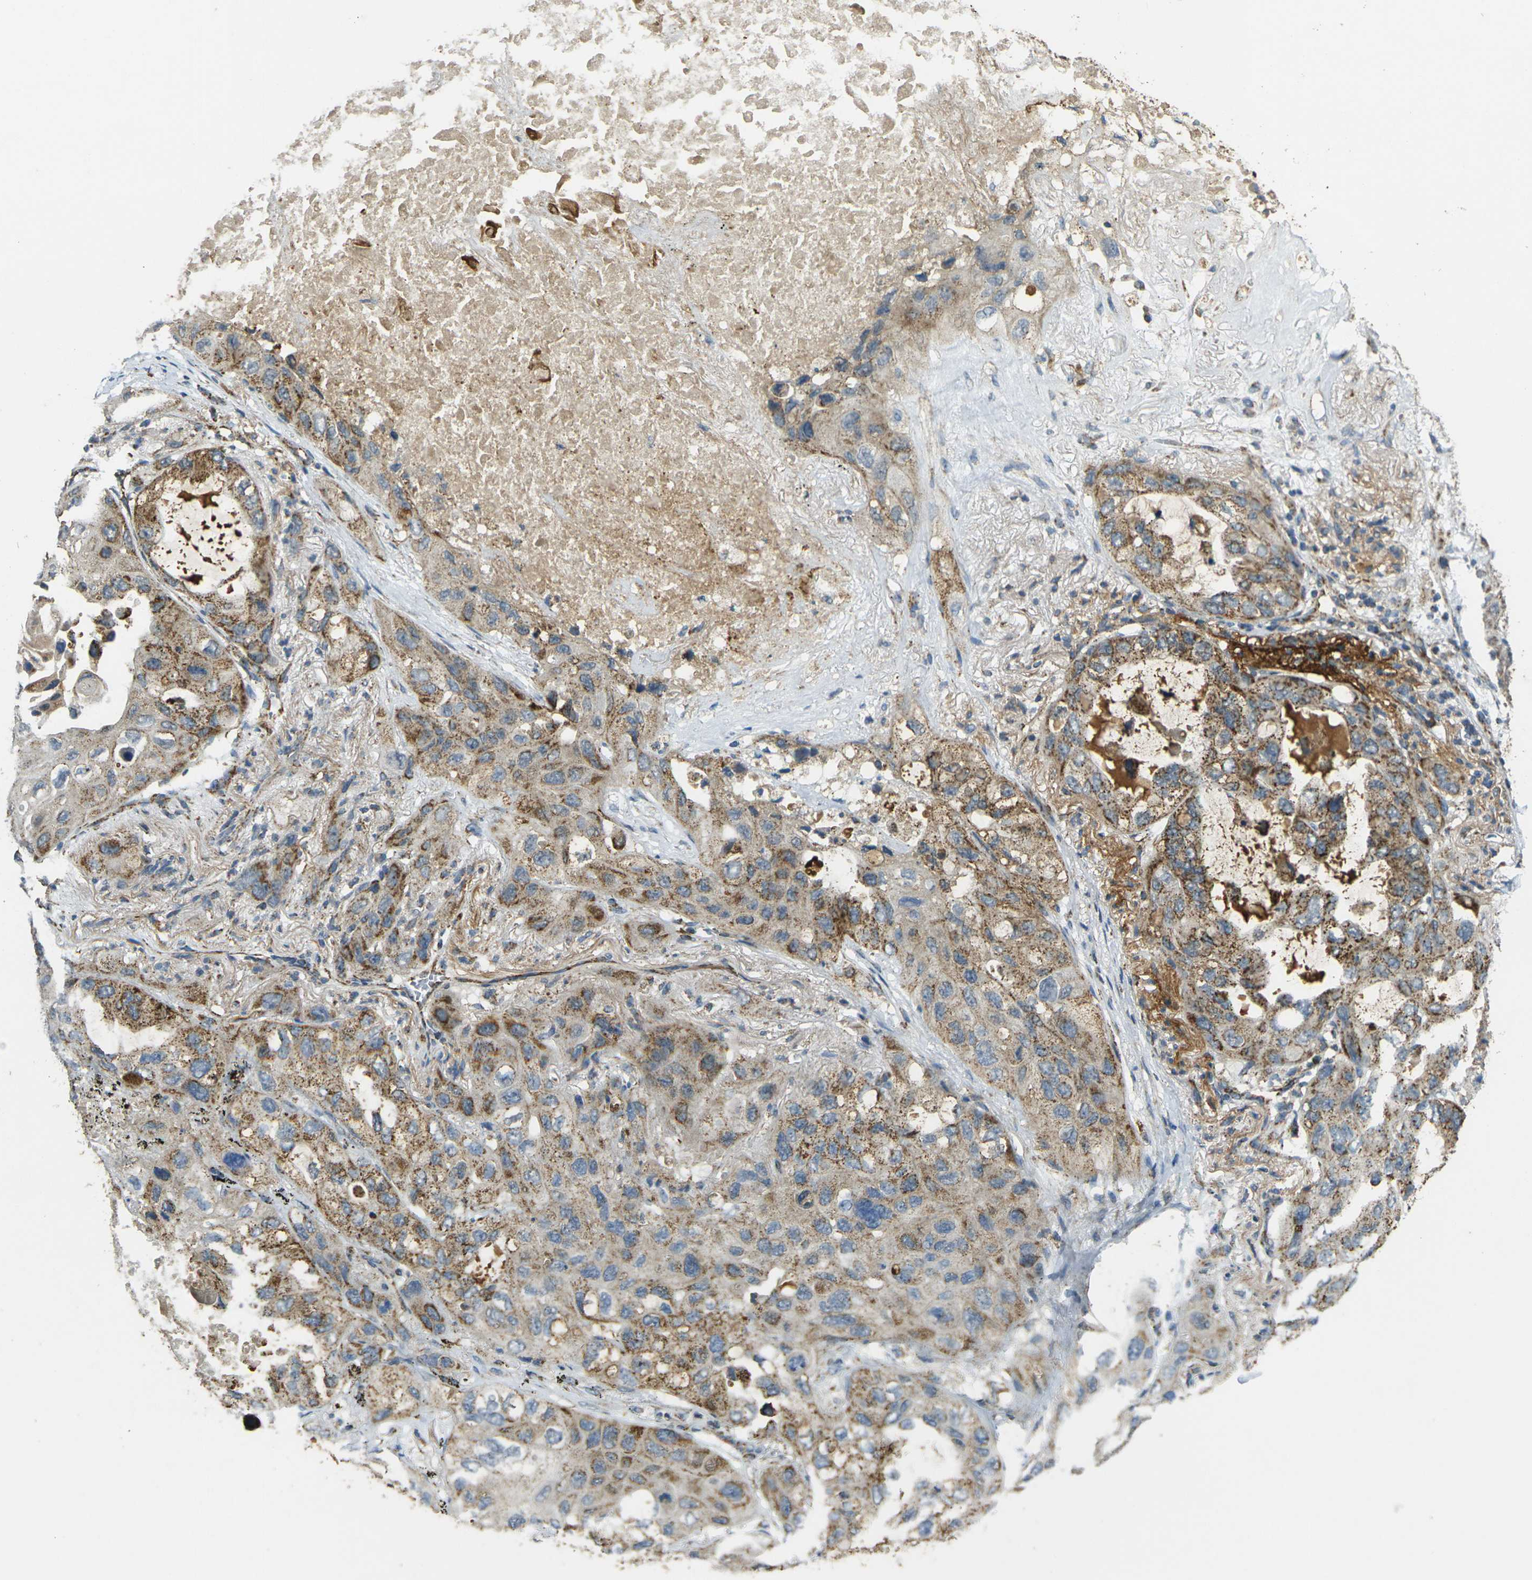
{"staining": {"intensity": "moderate", "quantity": ">75%", "location": "cytoplasmic/membranous"}, "tissue": "lung cancer", "cell_type": "Tumor cells", "image_type": "cancer", "snomed": [{"axis": "morphology", "description": "Squamous cell carcinoma, NOS"}, {"axis": "topography", "description": "Lung"}], "caption": "Moderate cytoplasmic/membranous expression for a protein is appreciated in about >75% of tumor cells of lung cancer using IHC.", "gene": "IGF1R", "patient": {"sex": "female", "age": 73}}